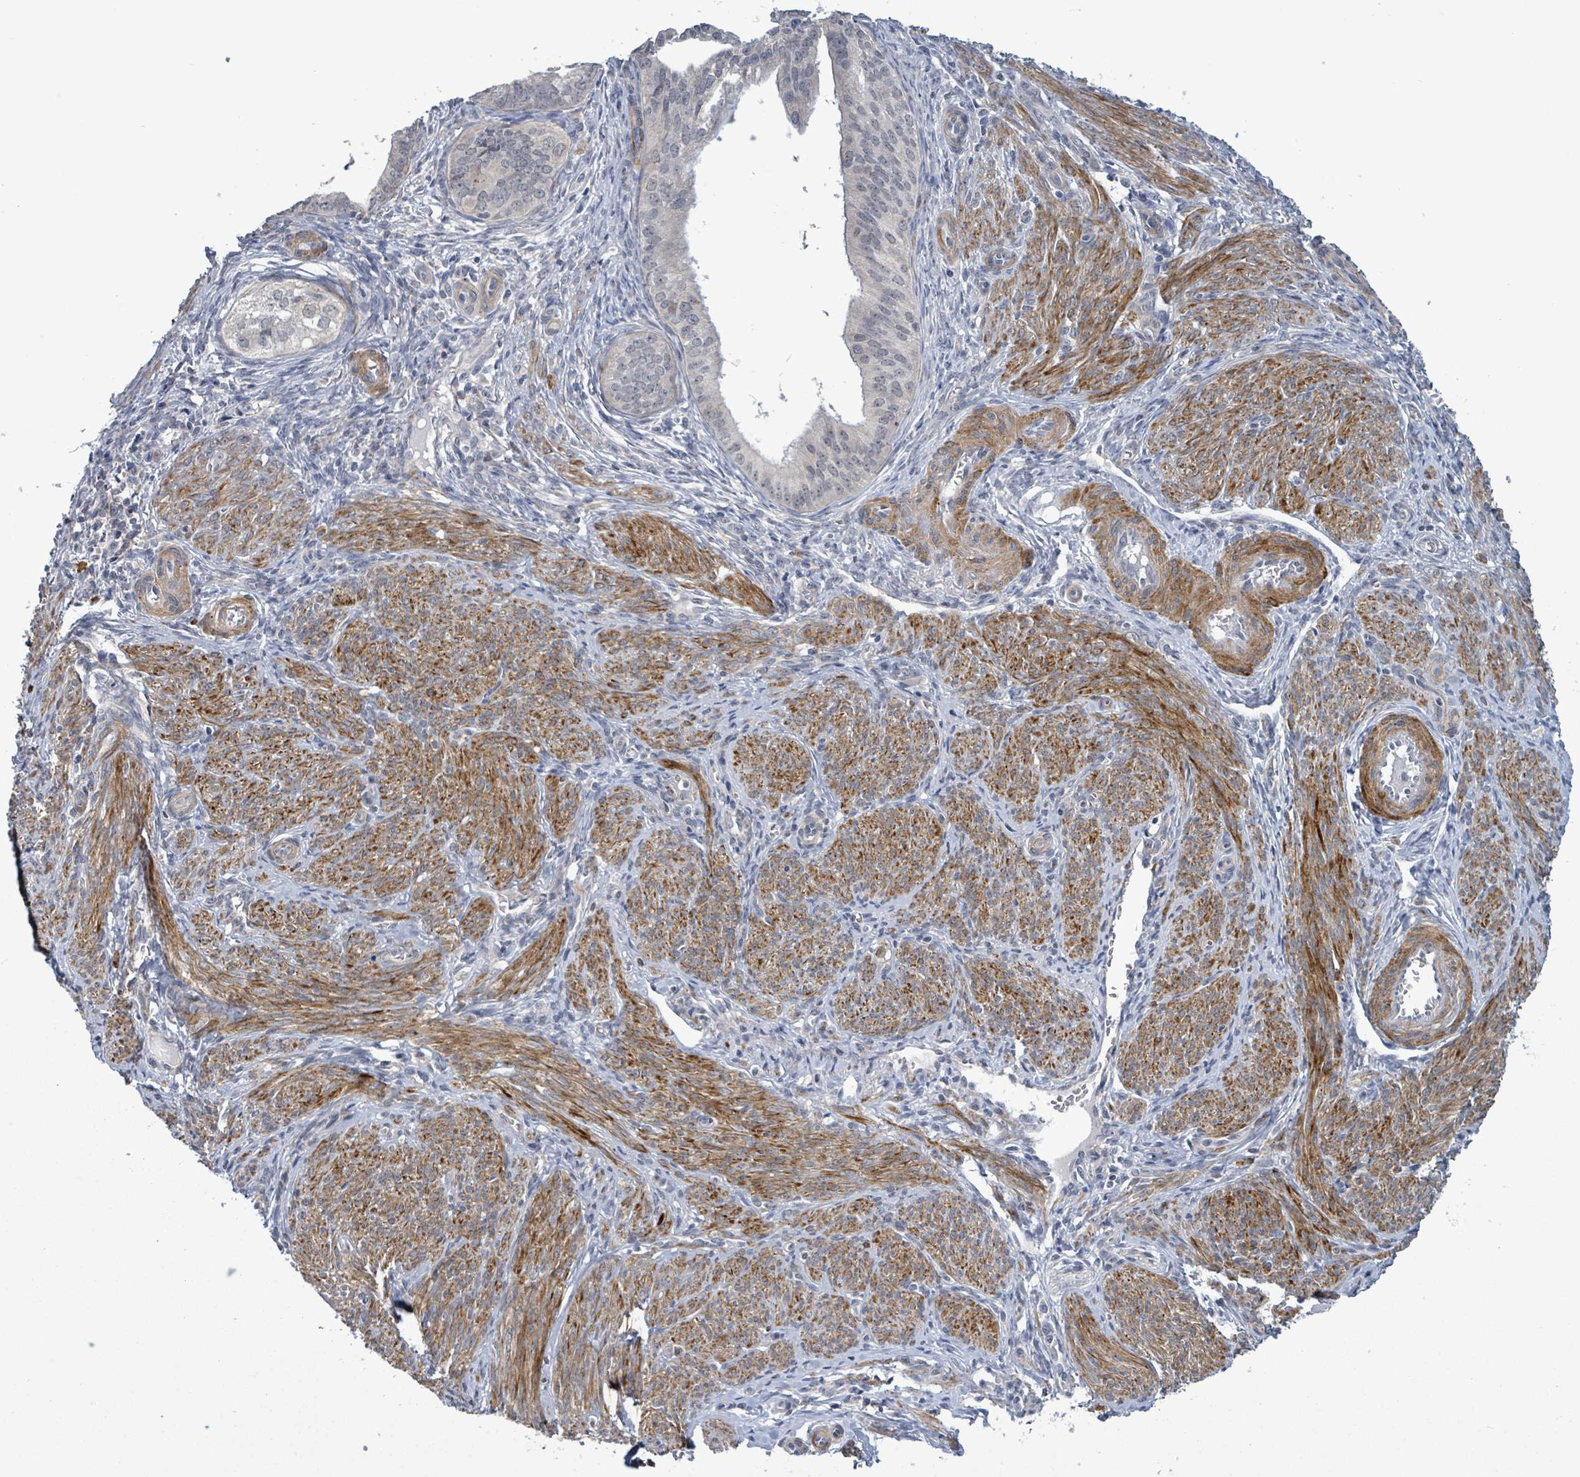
{"staining": {"intensity": "negative", "quantity": "none", "location": "none"}, "tissue": "endometrial cancer", "cell_type": "Tumor cells", "image_type": "cancer", "snomed": [{"axis": "morphology", "description": "Adenocarcinoma, NOS"}, {"axis": "topography", "description": "Endometrium"}], "caption": "Tumor cells are negative for protein expression in human adenocarcinoma (endometrial). (DAB immunohistochemistry with hematoxylin counter stain).", "gene": "AMMECR1", "patient": {"sex": "female", "age": 50}}